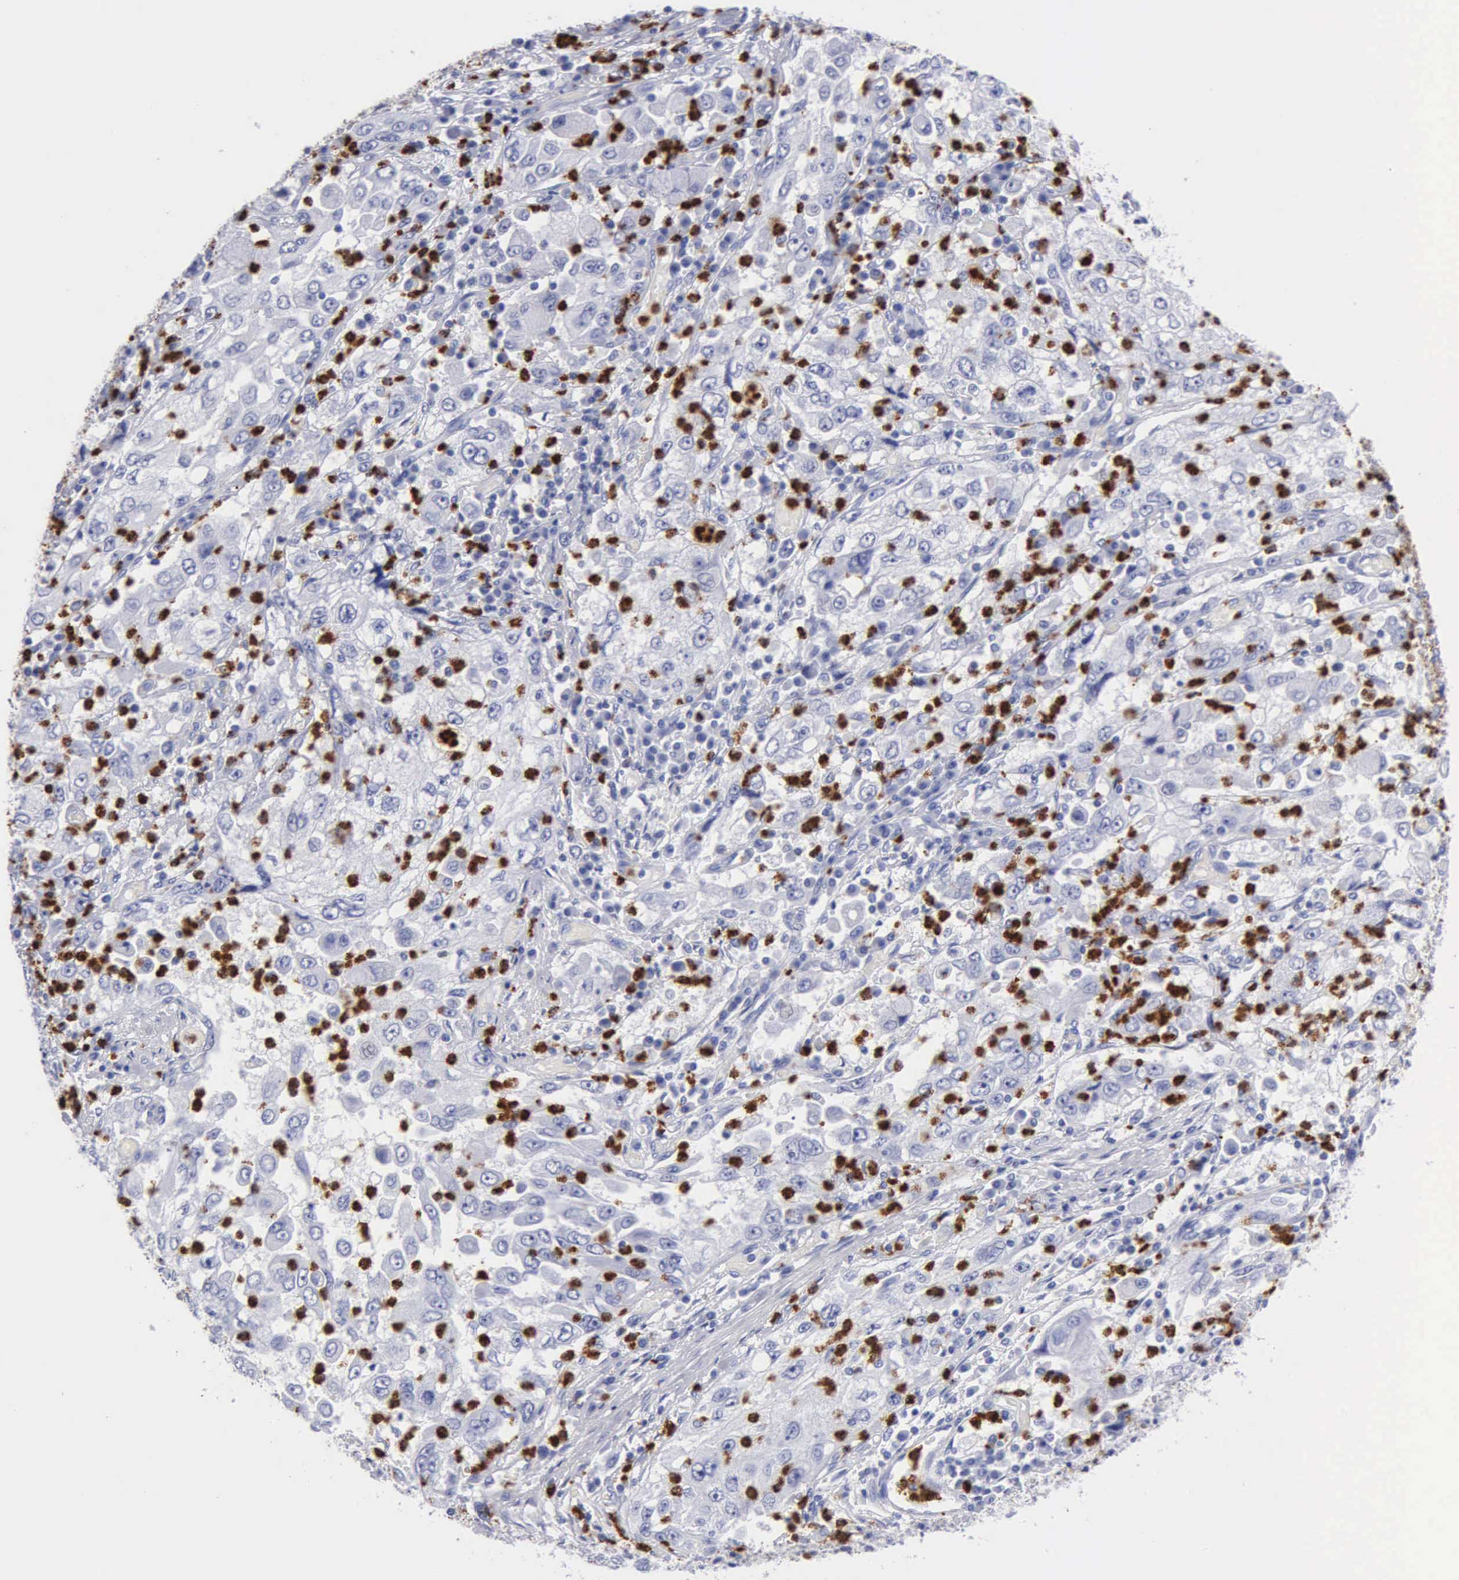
{"staining": {"intensity": "negative", "quantity": "none", "location": "none"}, "tissue": "cervical cancer", "cell_type": "Tumor cells", "image_type": "cancer", "snomed": [{"axis": "morphology", "description": "Squamous cell carcinoma, NOS"}, {"axis": "topography", "description": "Cervix"}], "caption": "This is a histopathology image of IHC staining of cervical squamous cell carcinoma, which shows no positivity in tumor cells.", "gene": "CTSG", "patient": {"sex": "female", "age": 36}}